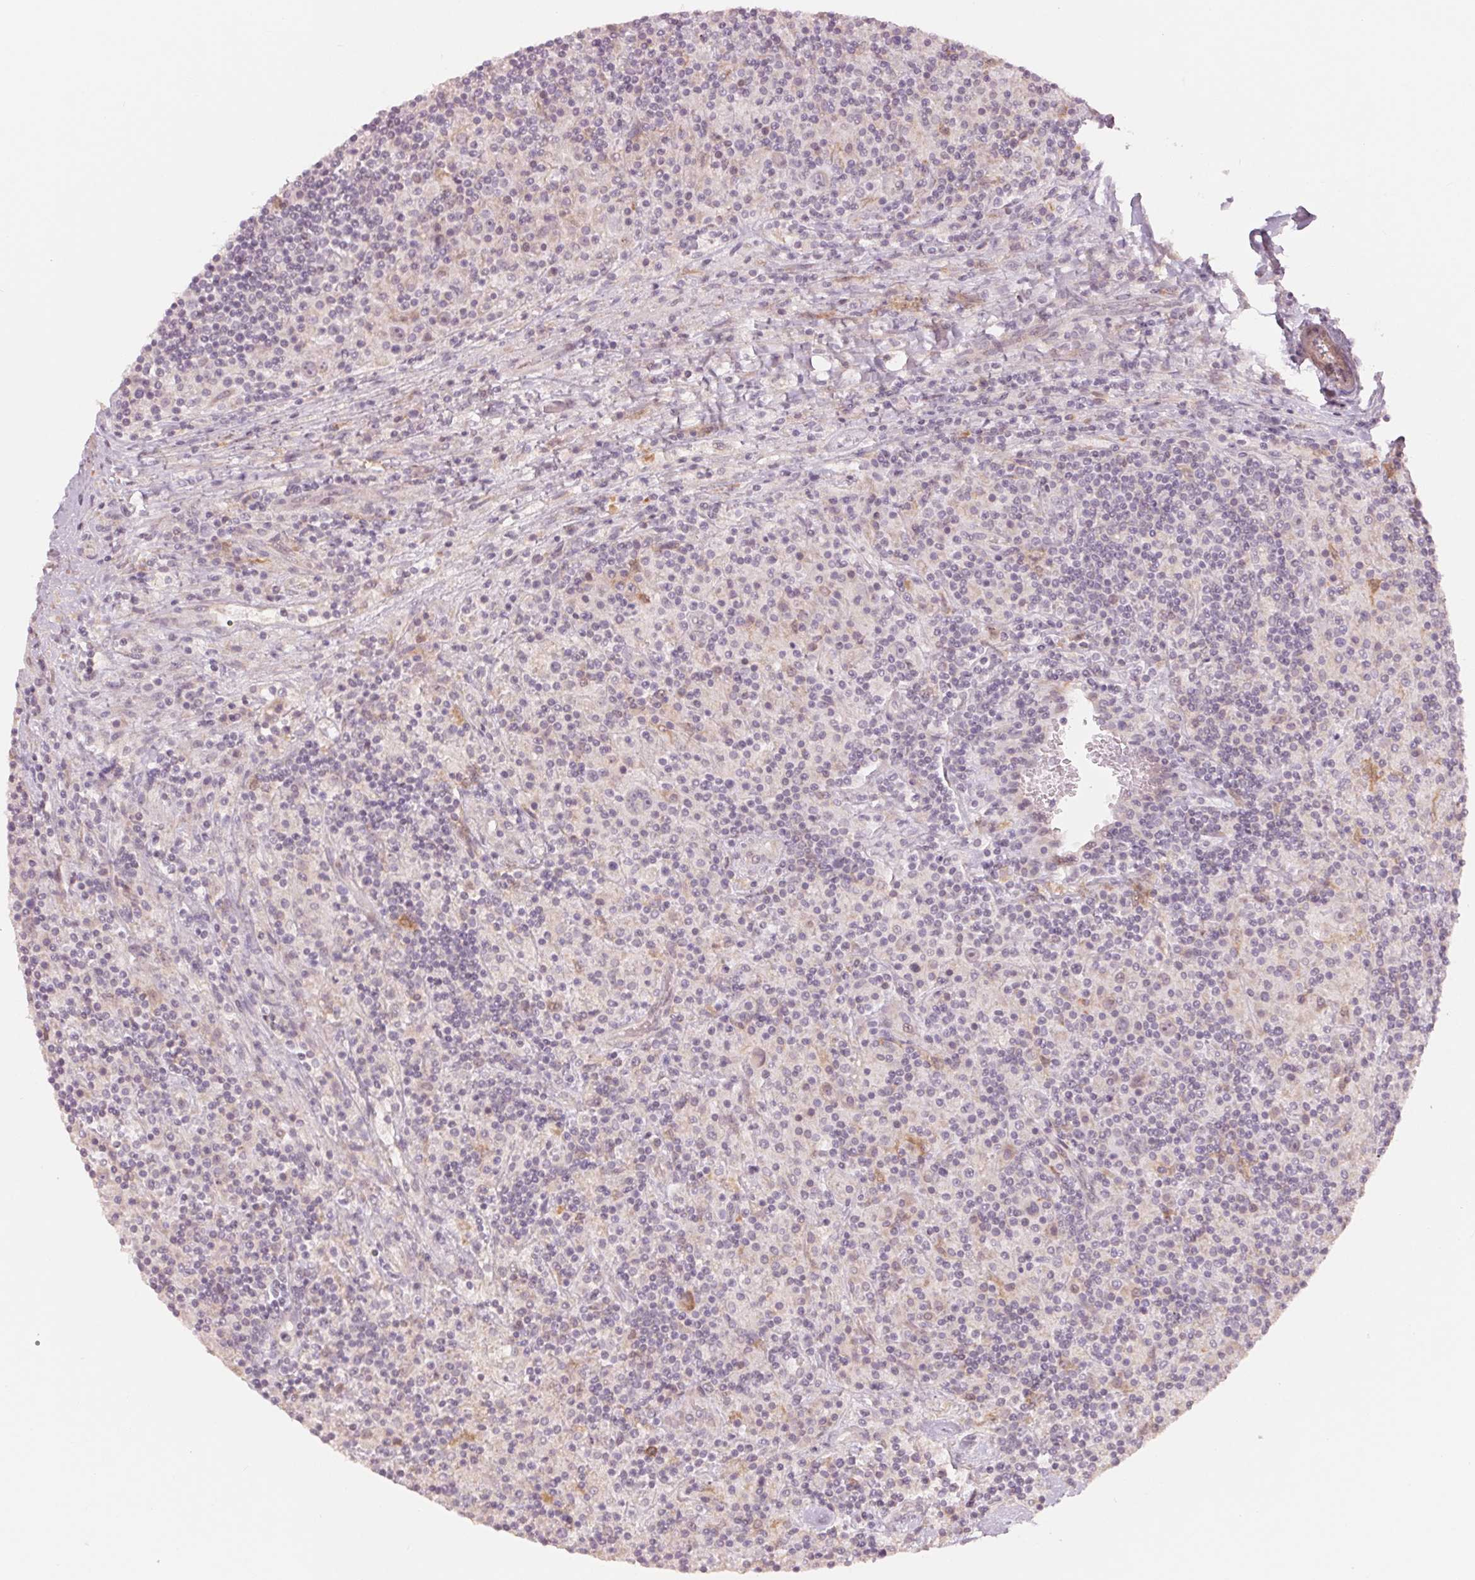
{"staining": {"intensity": "negative", "quantity": "none", "location": "none"}, "tissue": "lymphoma", "cell_type": "Tumor cells", "image_type": "cancer", "snomed": [{"axis": "morphology", "description": "Hodgkin's disease, NOS"}, {"axis": "topography", "description": "Lymph node"}], "caption": "Photomicrograph shows no significant protein expression in tumor cells of Hodgkin's disease.", "gene": "DENND2C", "patient": {"sex": "male", "age": 70}}